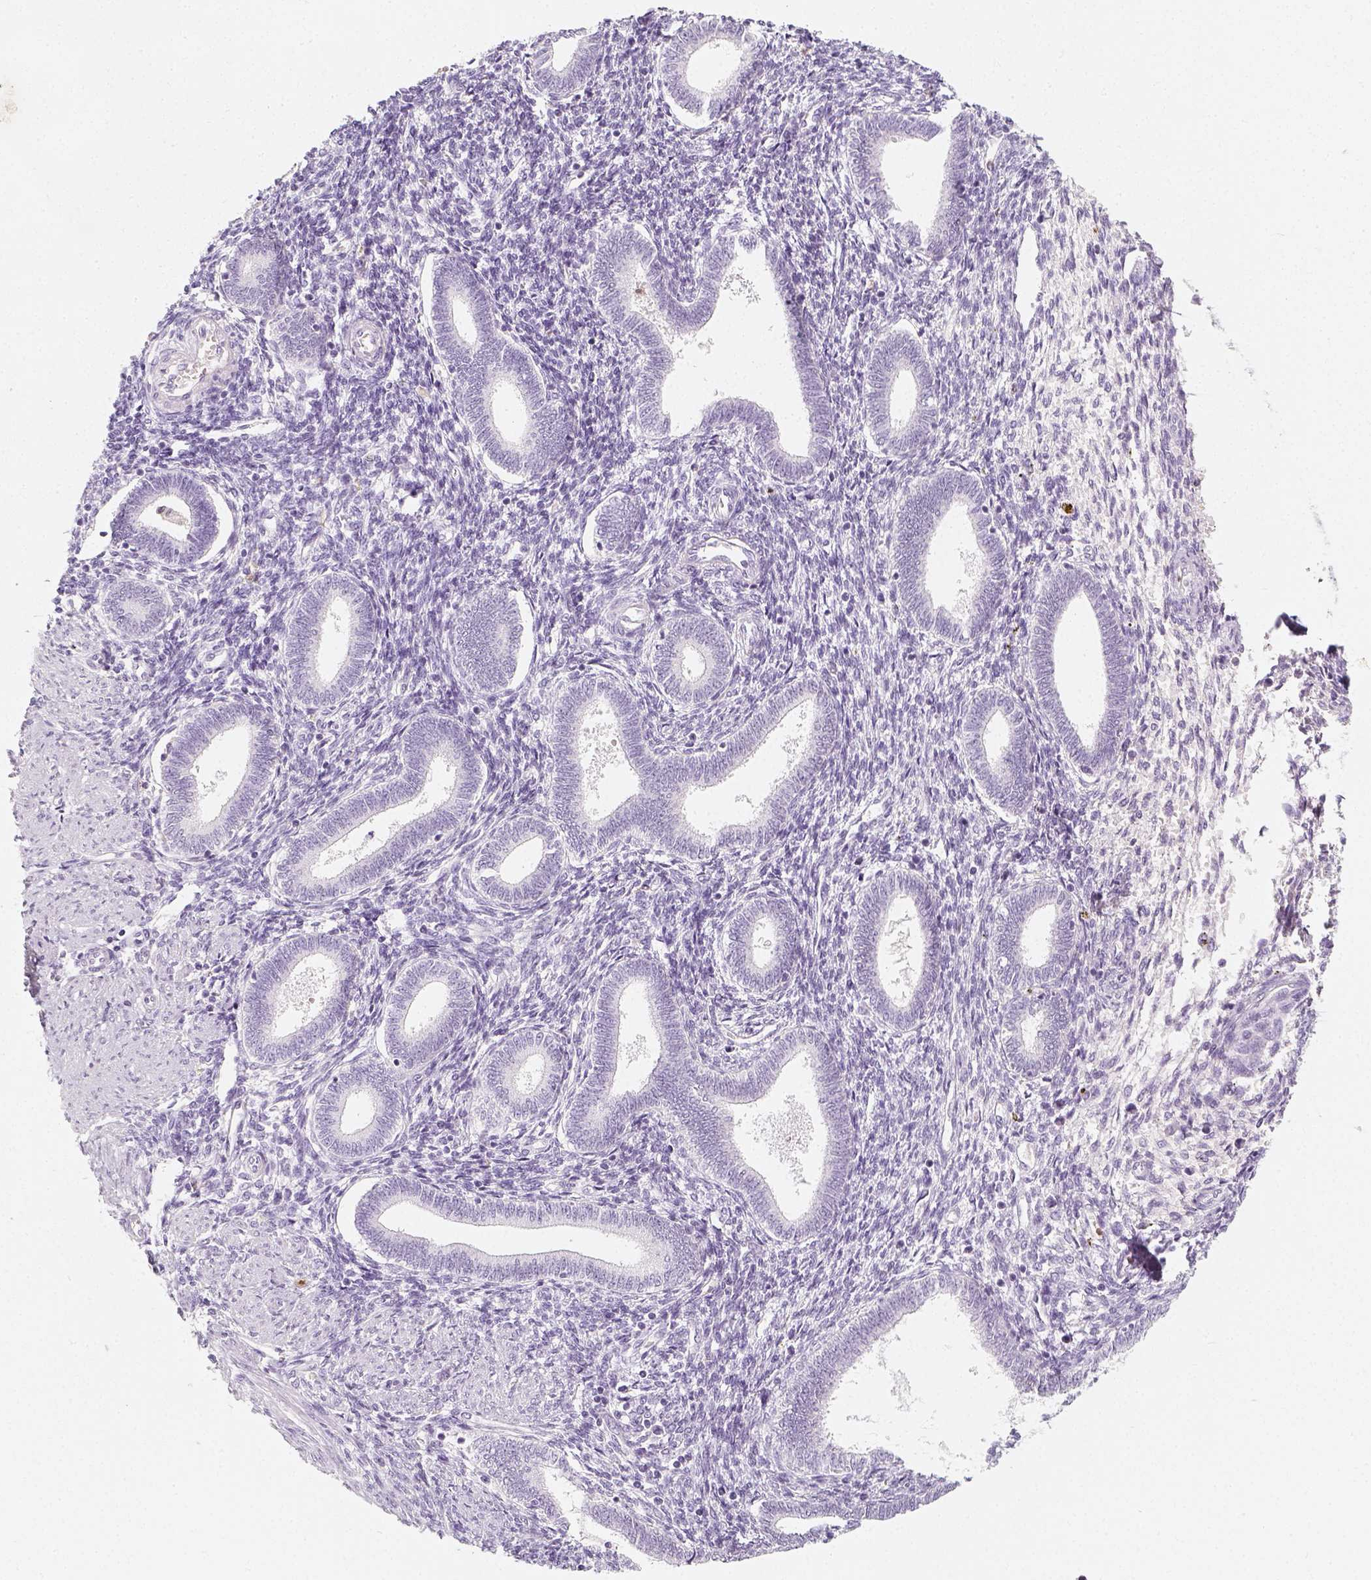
{"staining": {"intensity": "negative", "quantity": "none", "location": "none"}, "tissue": "endometrium", "cell_type": "Cells in endometrial stroma", "image_type": "normal", "snomed": [{"axis": "morphology", "description": "Normal tissue, NOS"}, {"axis": "topography", "description": "Endometrium"}], "caption": "IHC histopathology image of unremarkable endometrium stained for a protein (brown), which shows no staining in cells in endometrial stroma.", "gene": "NECAB2", "patient": {"sex": "female", "age": 42}}